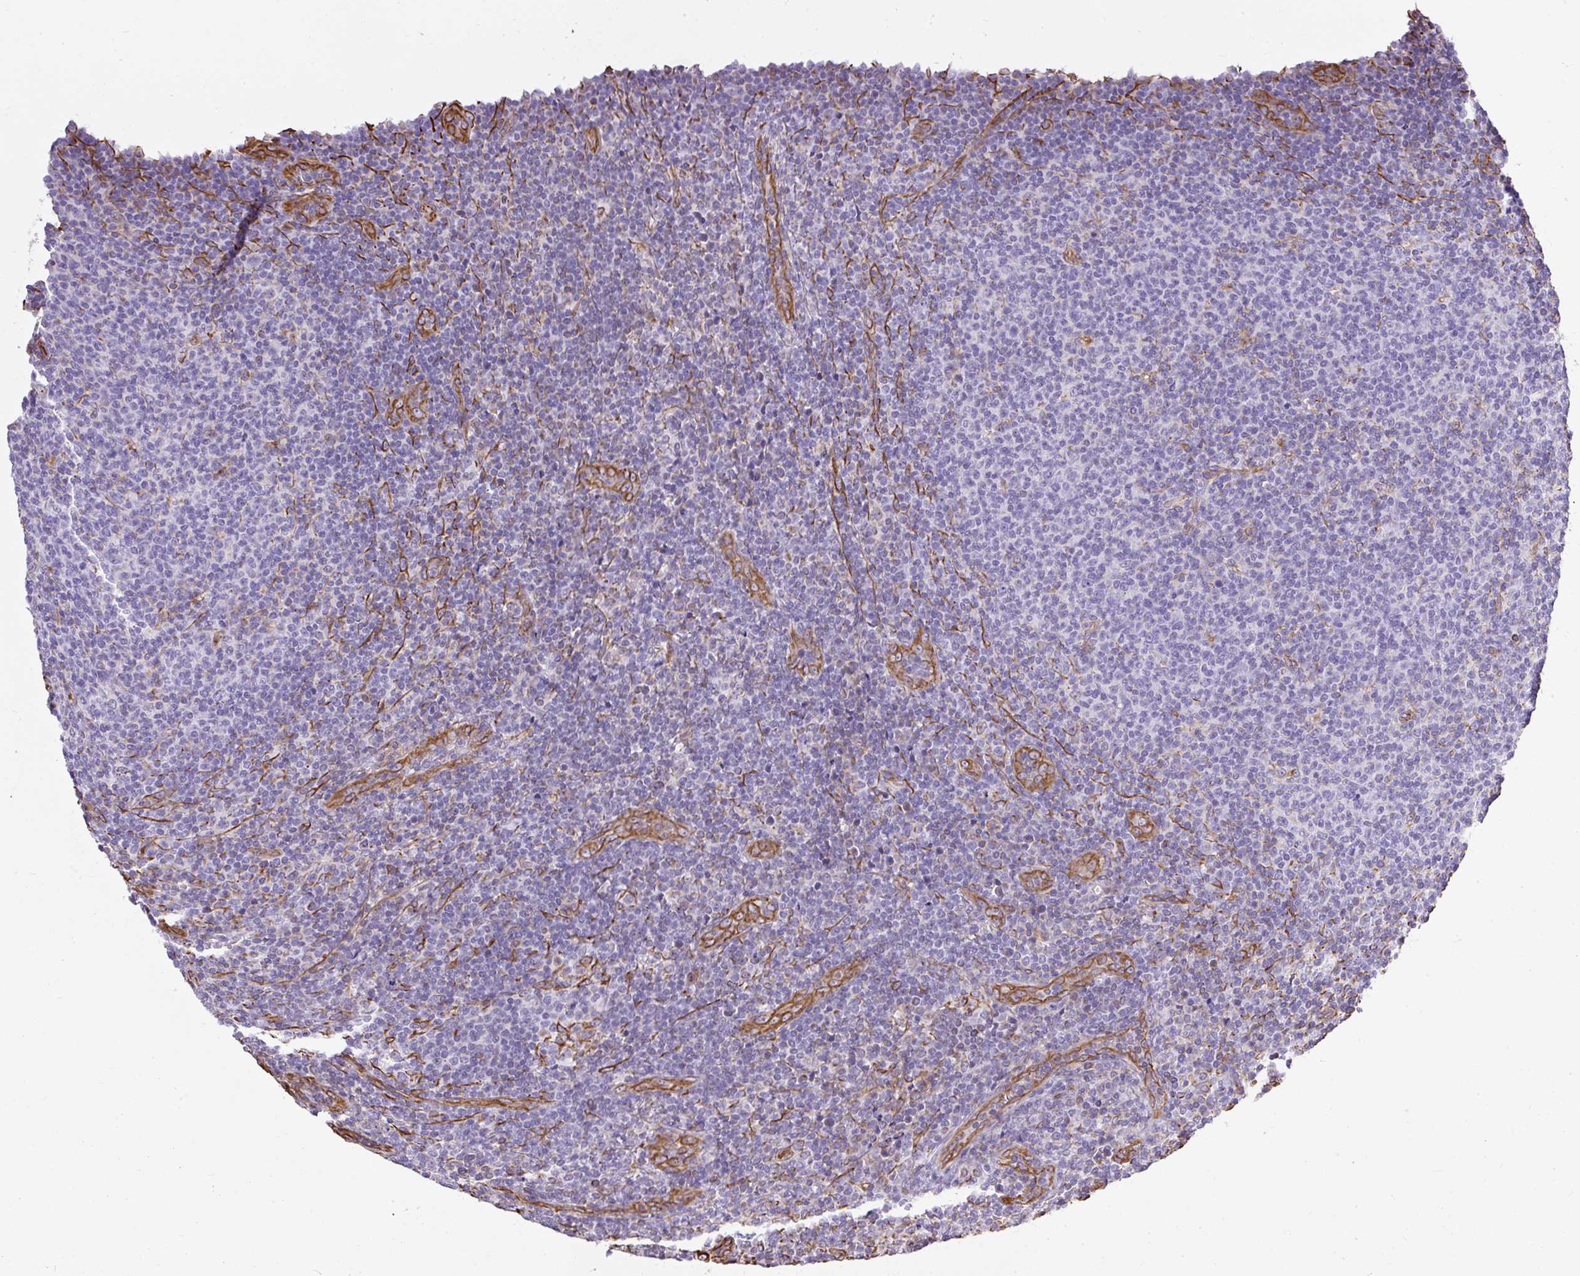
{"staining": {"intensity": "negative", "quantity": "none", "location": "none"}, "tissue": "lymphoma", "cell_type": "Tumor cells", "image_type": "cancer", "snomed": [{"axis": "morphology", "description": "Malignant lymphoma, non-Hodgkin's type, Low grade"}, {"axis": "topography", "description": "Lymph node"}], "caption": "High magnification brightfield microscopy of low-grade malignant lymphoma, non-Hodgkin's type stained with DAB (brown) and counterstained with hematoxylin (blue): tumor cells show no significant staining.", "gene": "PLS1", "patient": {"sex": "male", "age": 66}}